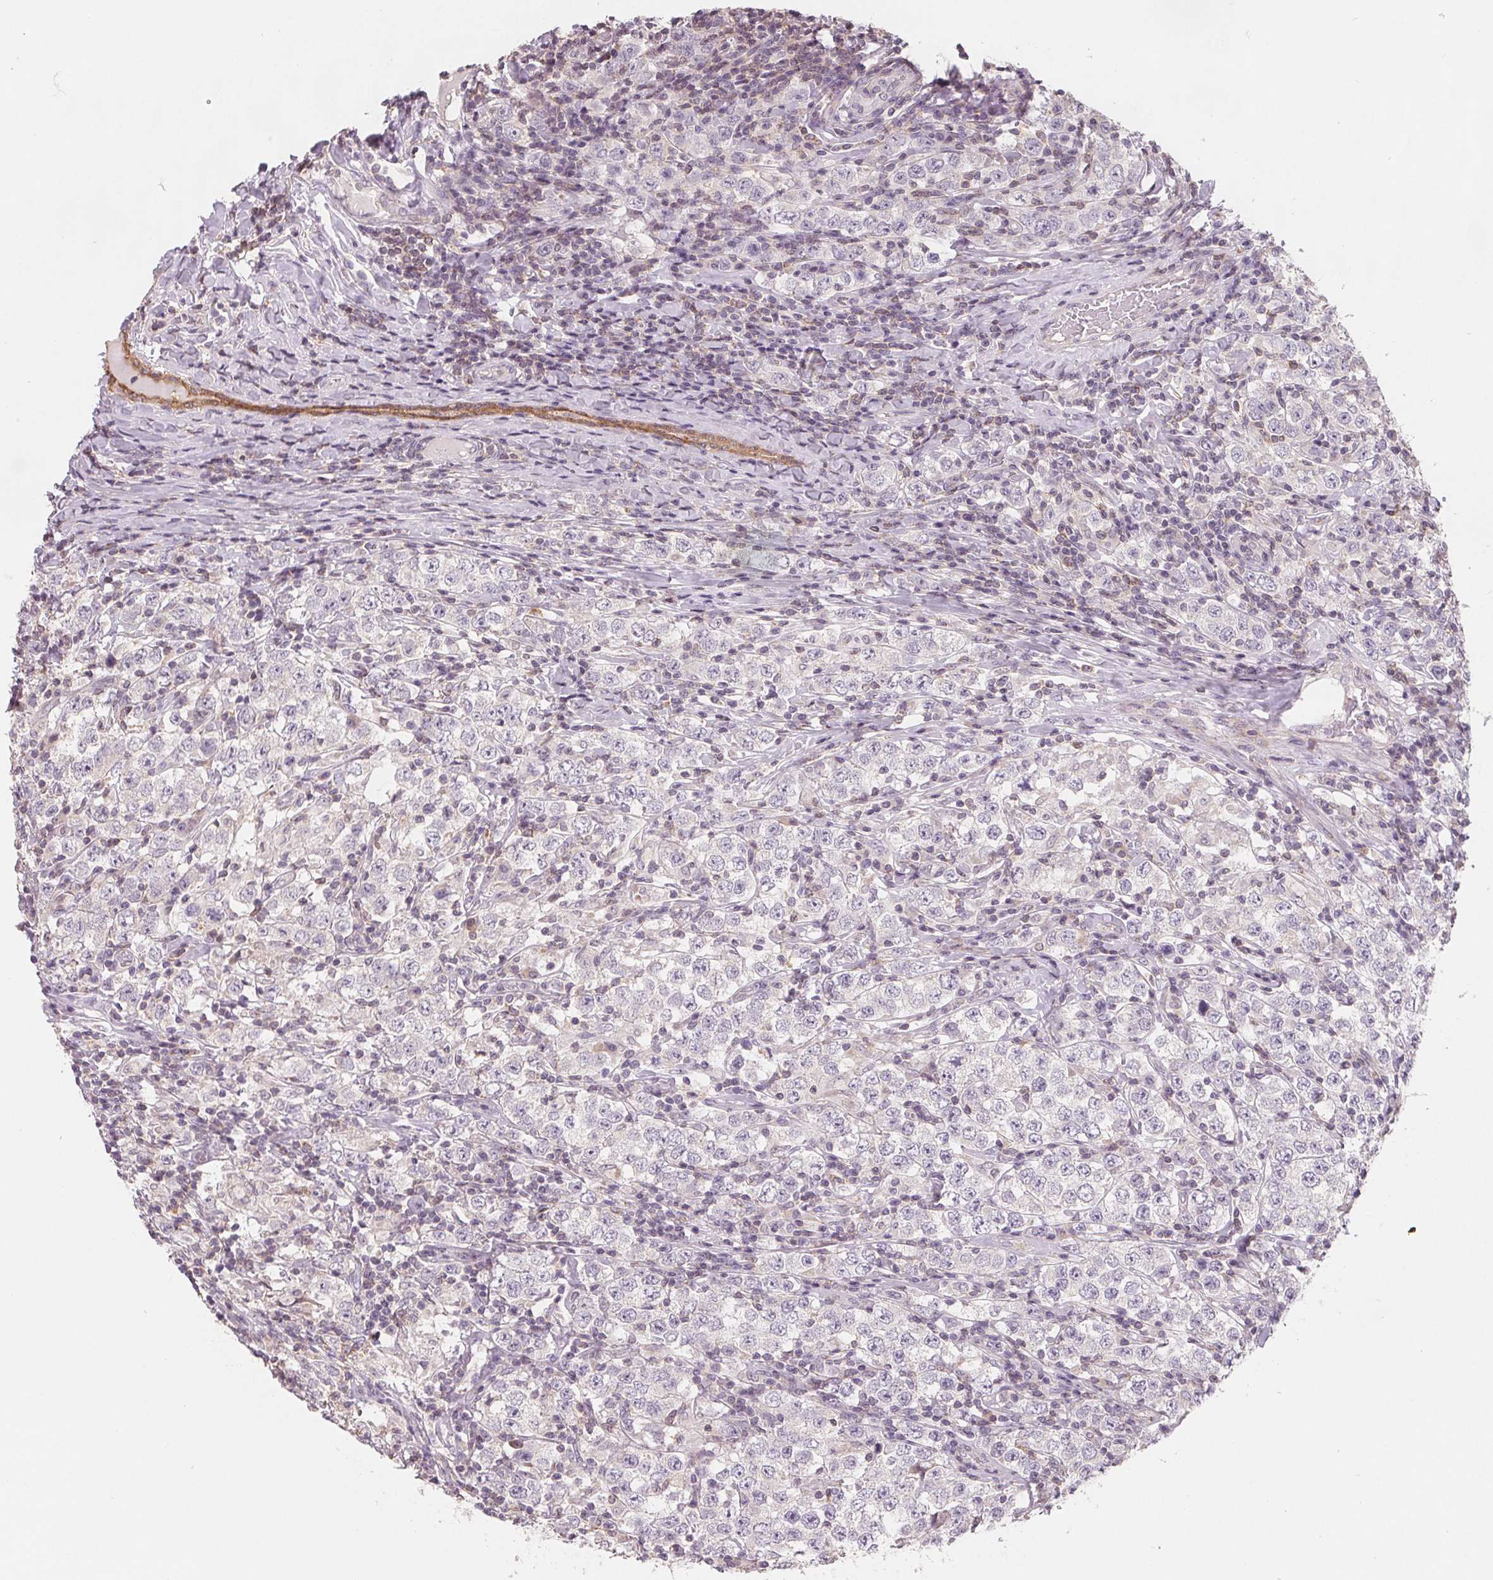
{"staining": {"intensity": "negative", "quantity": "none", "location": "none"}, "tissue": "testis cancer", "cell_type": "Tumor cells", "image_type": "cancer", "snomed": [{"axis": "morphology", "description": "Seminoma, NOS"}, {"axis": "morphology", "description": "Carcinoma, Embryonal, NOS"}, {"axis": "topography", "description": "Testis"}], "caption": "The image shows no staining of tumor cells in testis cancer (seminoma).", "gene": "VTCN1", "patient": {"sex": "male", "age": 41}}